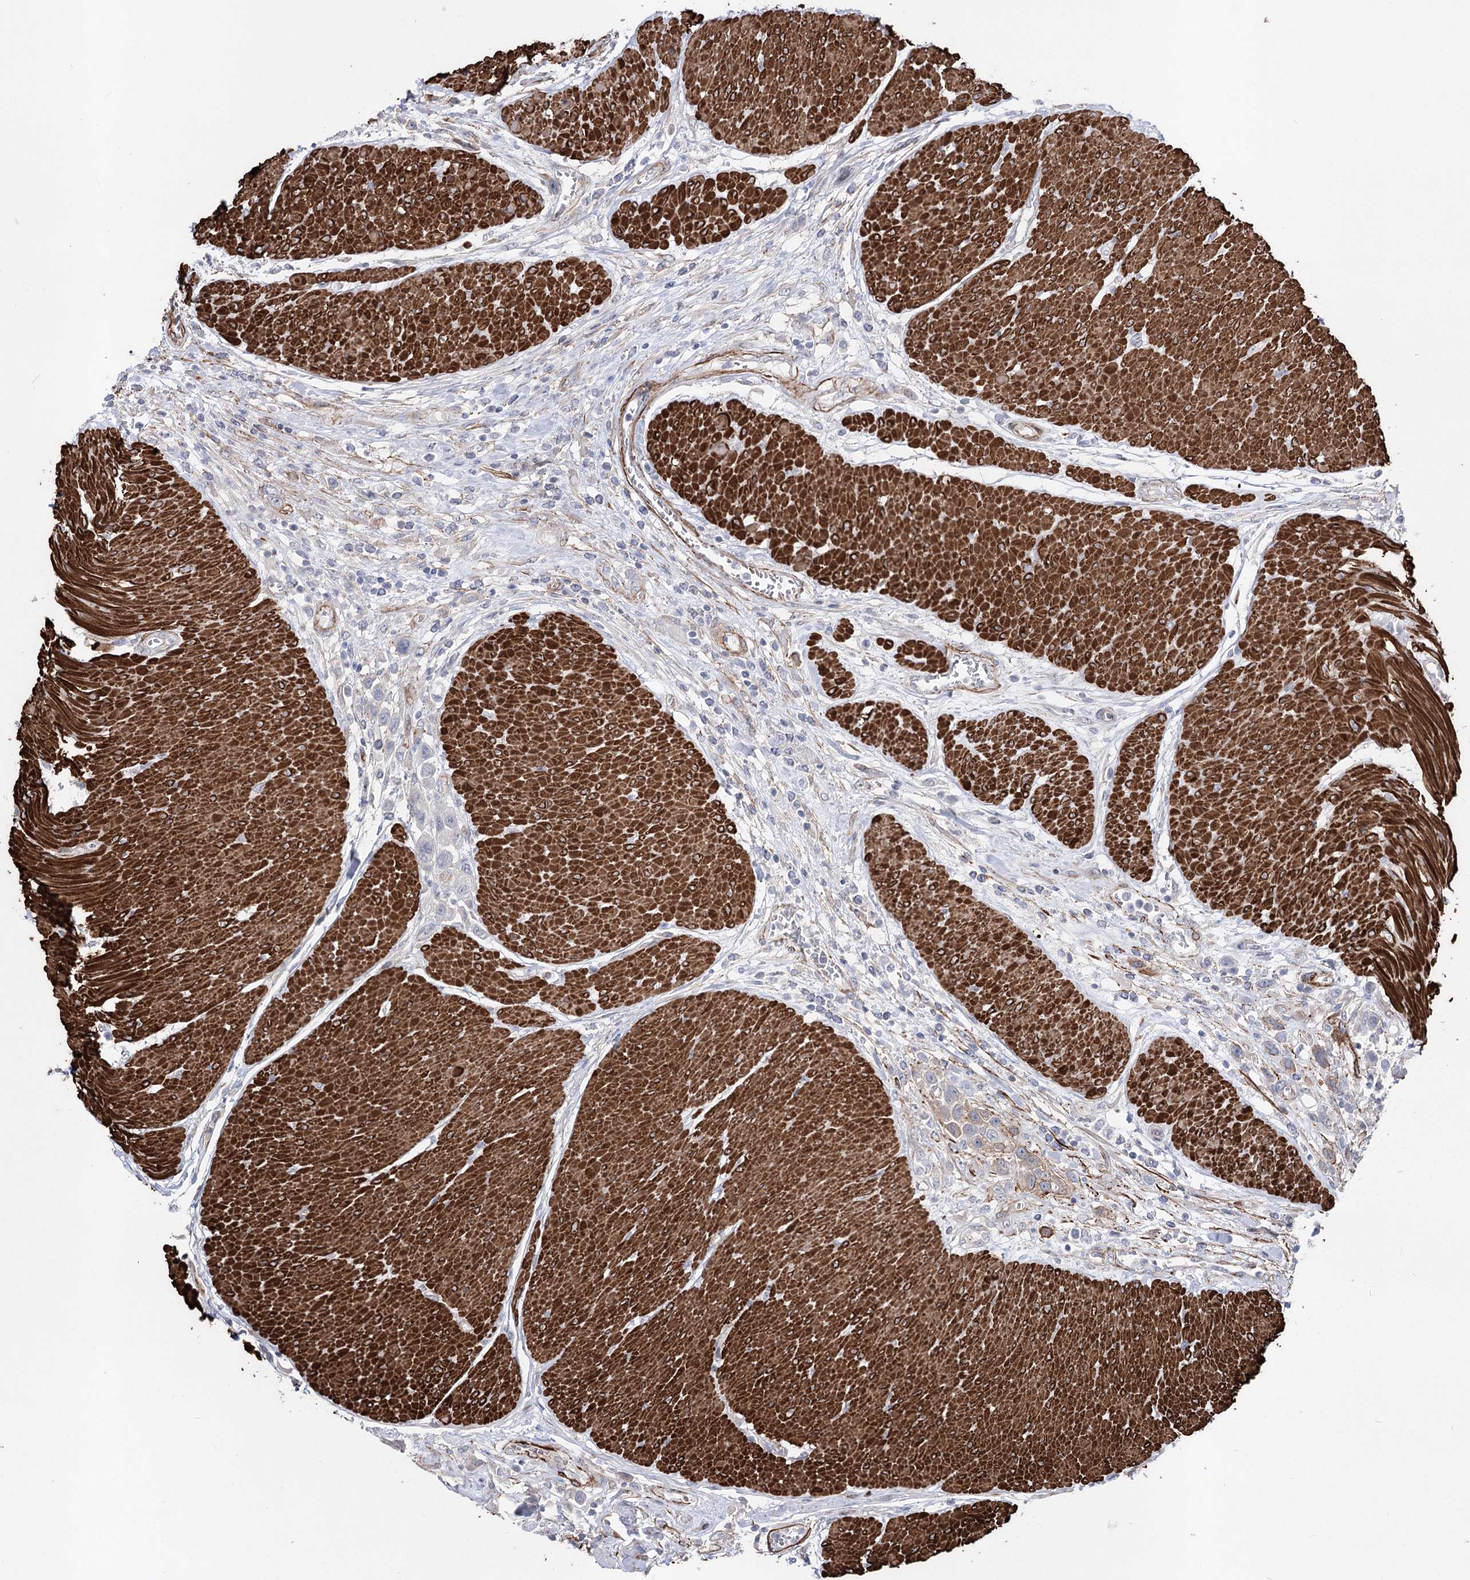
{"staining": {"intensity": "weak", "quantity": "<25%", "location": "cytoplasmic/membranous"}, "tissue": "urothelial cancer", "cell_type": "Tumor cells", "image_type": "cancer", "snomed": [{"axis": "morphology", "description": "Urothelial carcinoma, High grade"}, {"axis": "topography", "description": "Urinary bladder"}], "caption": "Image shows no significant protein staining in tumor cells of urothelial cancer.", "gene": "ARHGAP20", "patient": {"sex": "male", "age": 50}}